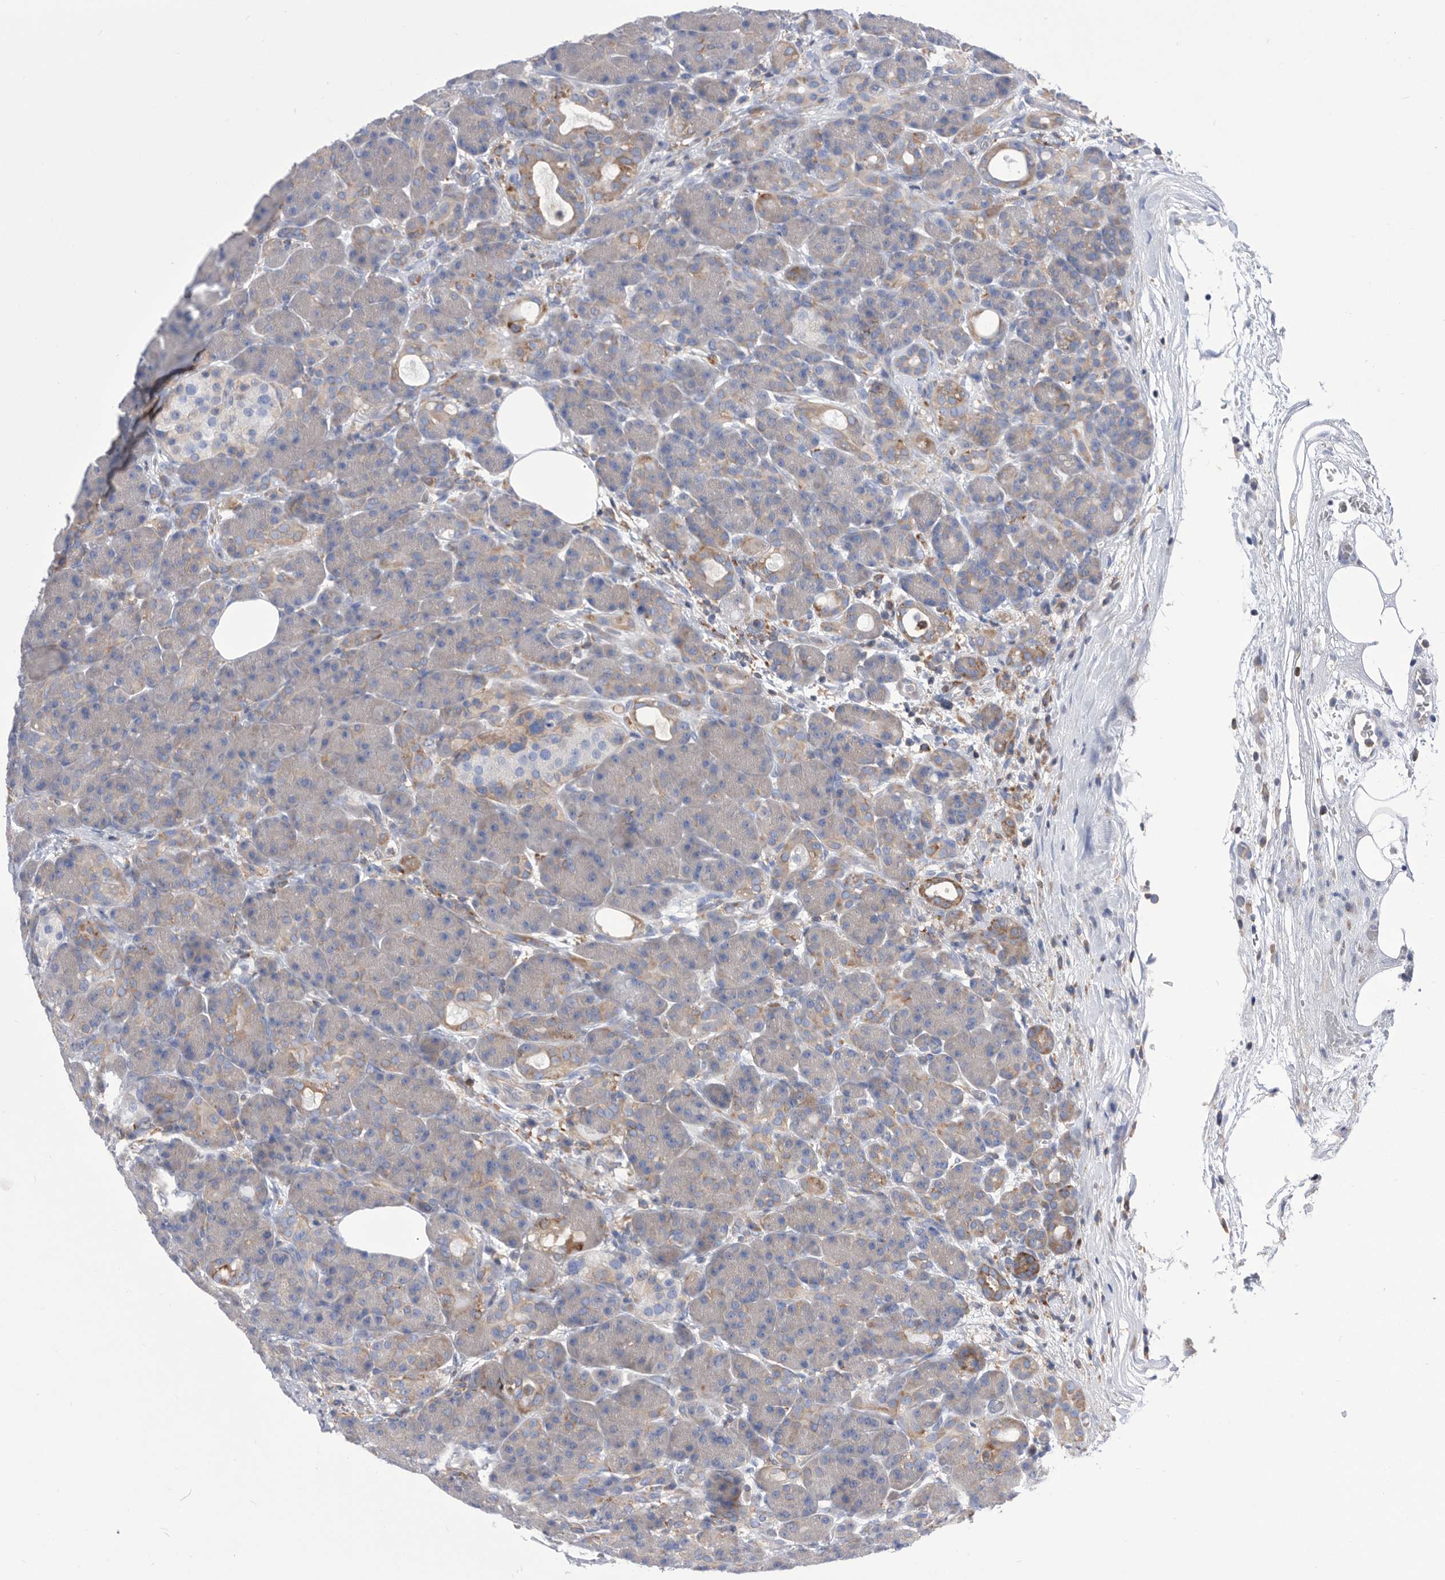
{"staining": {"intensity": "moderate", "quantity": "<25%", "location": "cytoplasmic/membranous"}, "tissue": "pancreas", "cell_type": "Exocrine glandular cells", "image_type": "normal", "snomed": [{"axis": "morphology", "description": "Normal tissue, NOS"}, {"axis": "topography", "description": "Pancreas"}], "caption": "Protein analysis of normal pancreas demonstrates moderate cytoplasmic/membranous expression in about <25% of exocrine glandular cells.", "gene": "SMG7", "patient": {"sex": "male", "age": 63}}